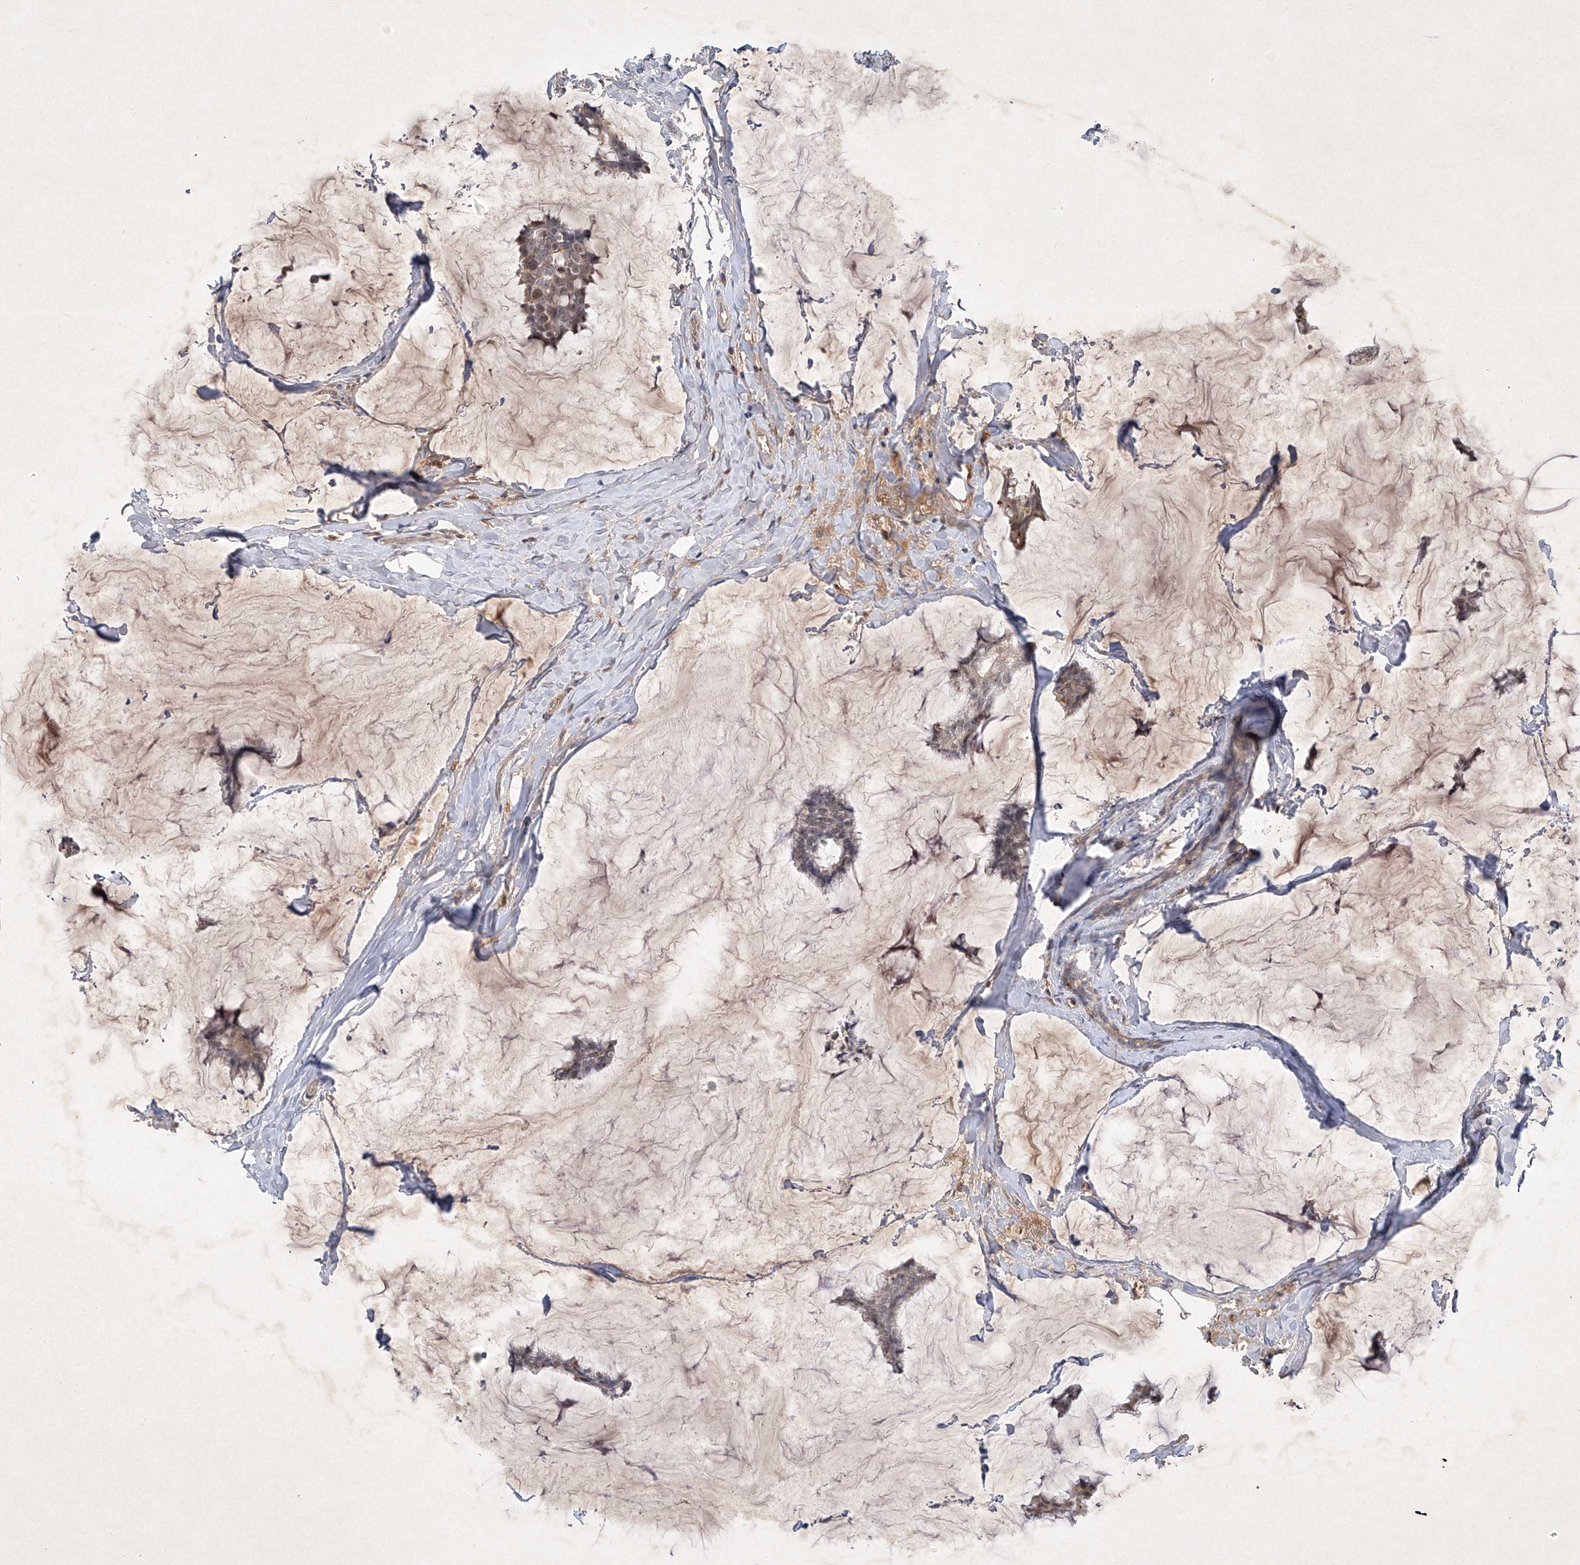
{"staining": {"intensity": "weak", "quantity": "25%-75%", "location": "cytoplasmic/membranous,nuclear"}, "tissue": "breast cancer", "cell_type": "Tumor cells", "image_type": "cancer", "snomed": [{"axis": "morphology", "description": "Duct carcinoma"}, {"axis": "topography", "description": "Breast"}], "caption": "Tumor cells demonstrate low levels of weak cytoplasmic/membranous and nuclear expression in about 25%-75% of cells in intraductal carcinoma (breast).", "gene": "FAM135A", "patient": {"sex": "female", "age": 93}}